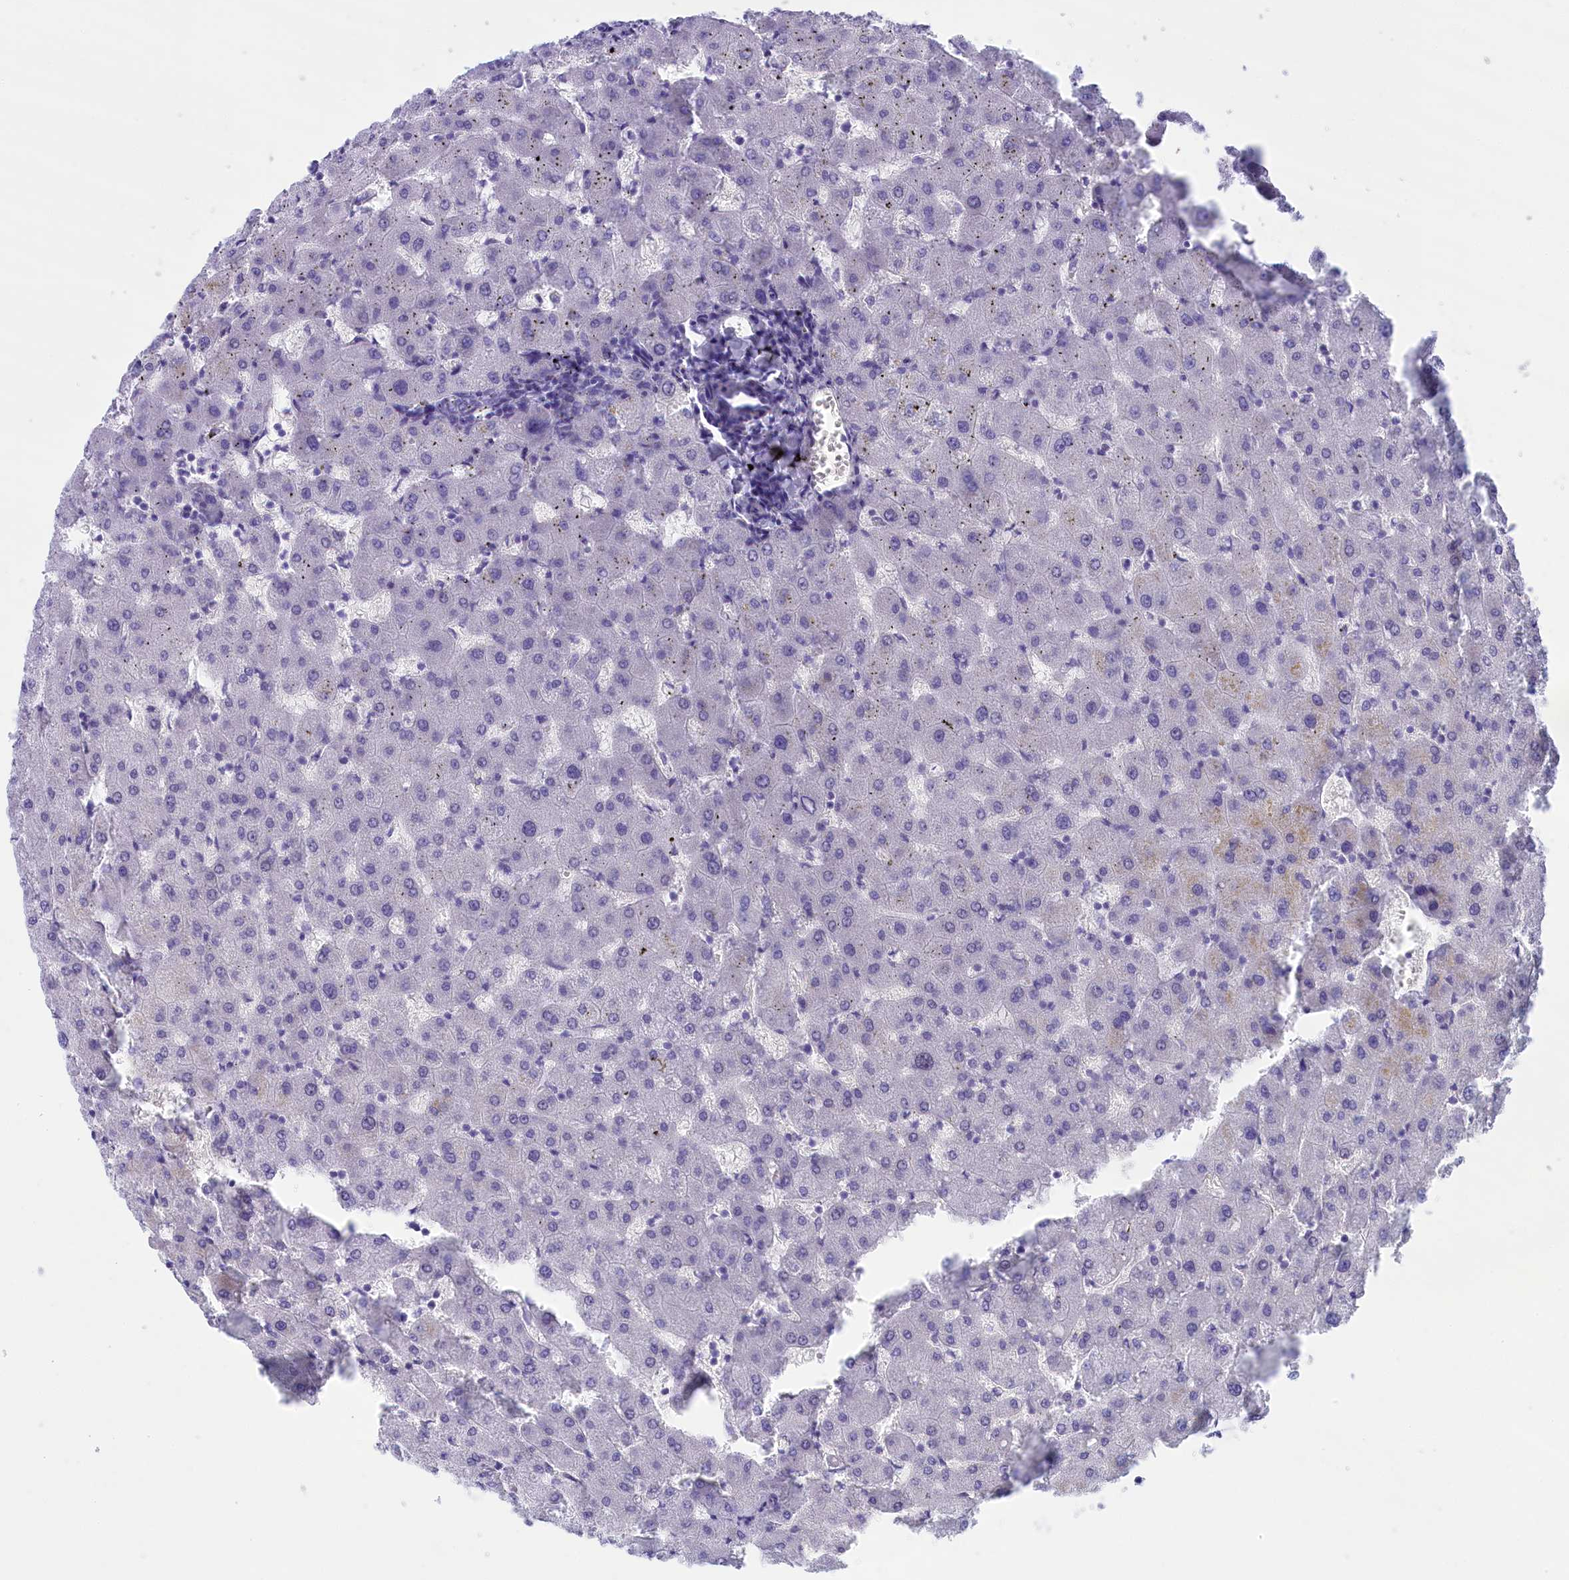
{"staining": {"intensity": "negative", "quantity": "none", "location": "none"}, "tissue": "liver", "cell_type": "Cholangiocytes", "image_type": "normal", "snomed": [{"axis": "morphology", "description": "Normal tissue, NOS"}, {"axis": "topography", "description": "Liver"}], "caption": "Immunohistochemistry (IHC) image of unremarkable liver stained for a protein (brown), which shows no staining in cholangiocytes.", "gene": "TACSTD2", "patient": {"sex": "female", "age": 63}}